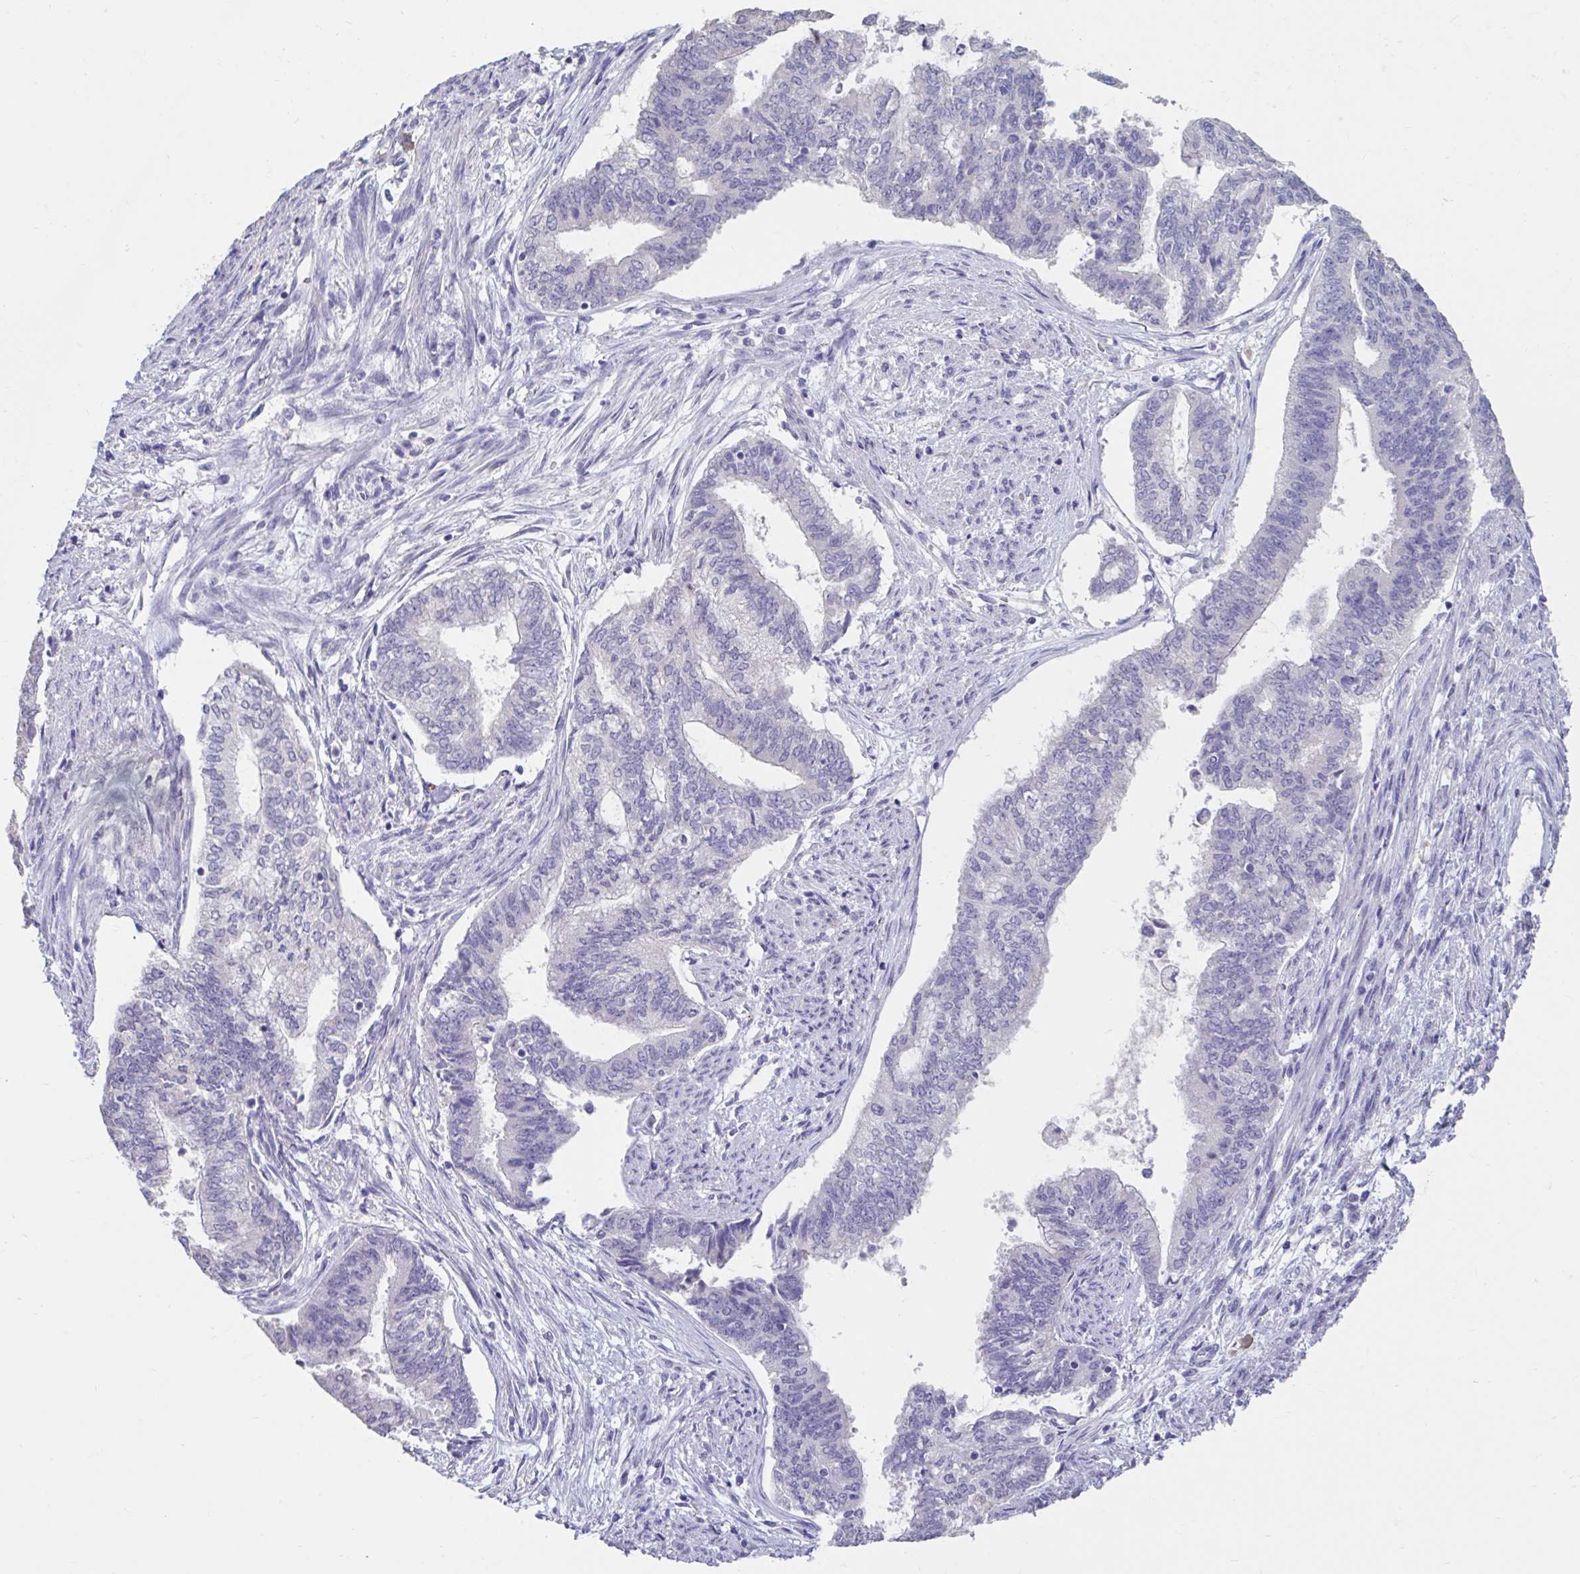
{"staining": {"intensity": "negative", "quantity": "none", "location": "none"}, "tissue": "endometrial cancer", "cell_type": "Tumor cells", "image_type": "cancer", "snomed": [{"axis": "morphology", "description": "Adenocarcinoma, NOS"}, {"axis": "topography", "description": "Endometrium"}], "caption": "The IHC photomicrograph has no significant expression in tumor cells of endometrial adenocarcinoma tissue. The staining is performed using DAB (3,3'-diaminobenzidine) brown chromogen with nuclei counter-stained in using hematoxylin.", "gene": "GPR162", "patient": {"sex": "female", "age": 65}}